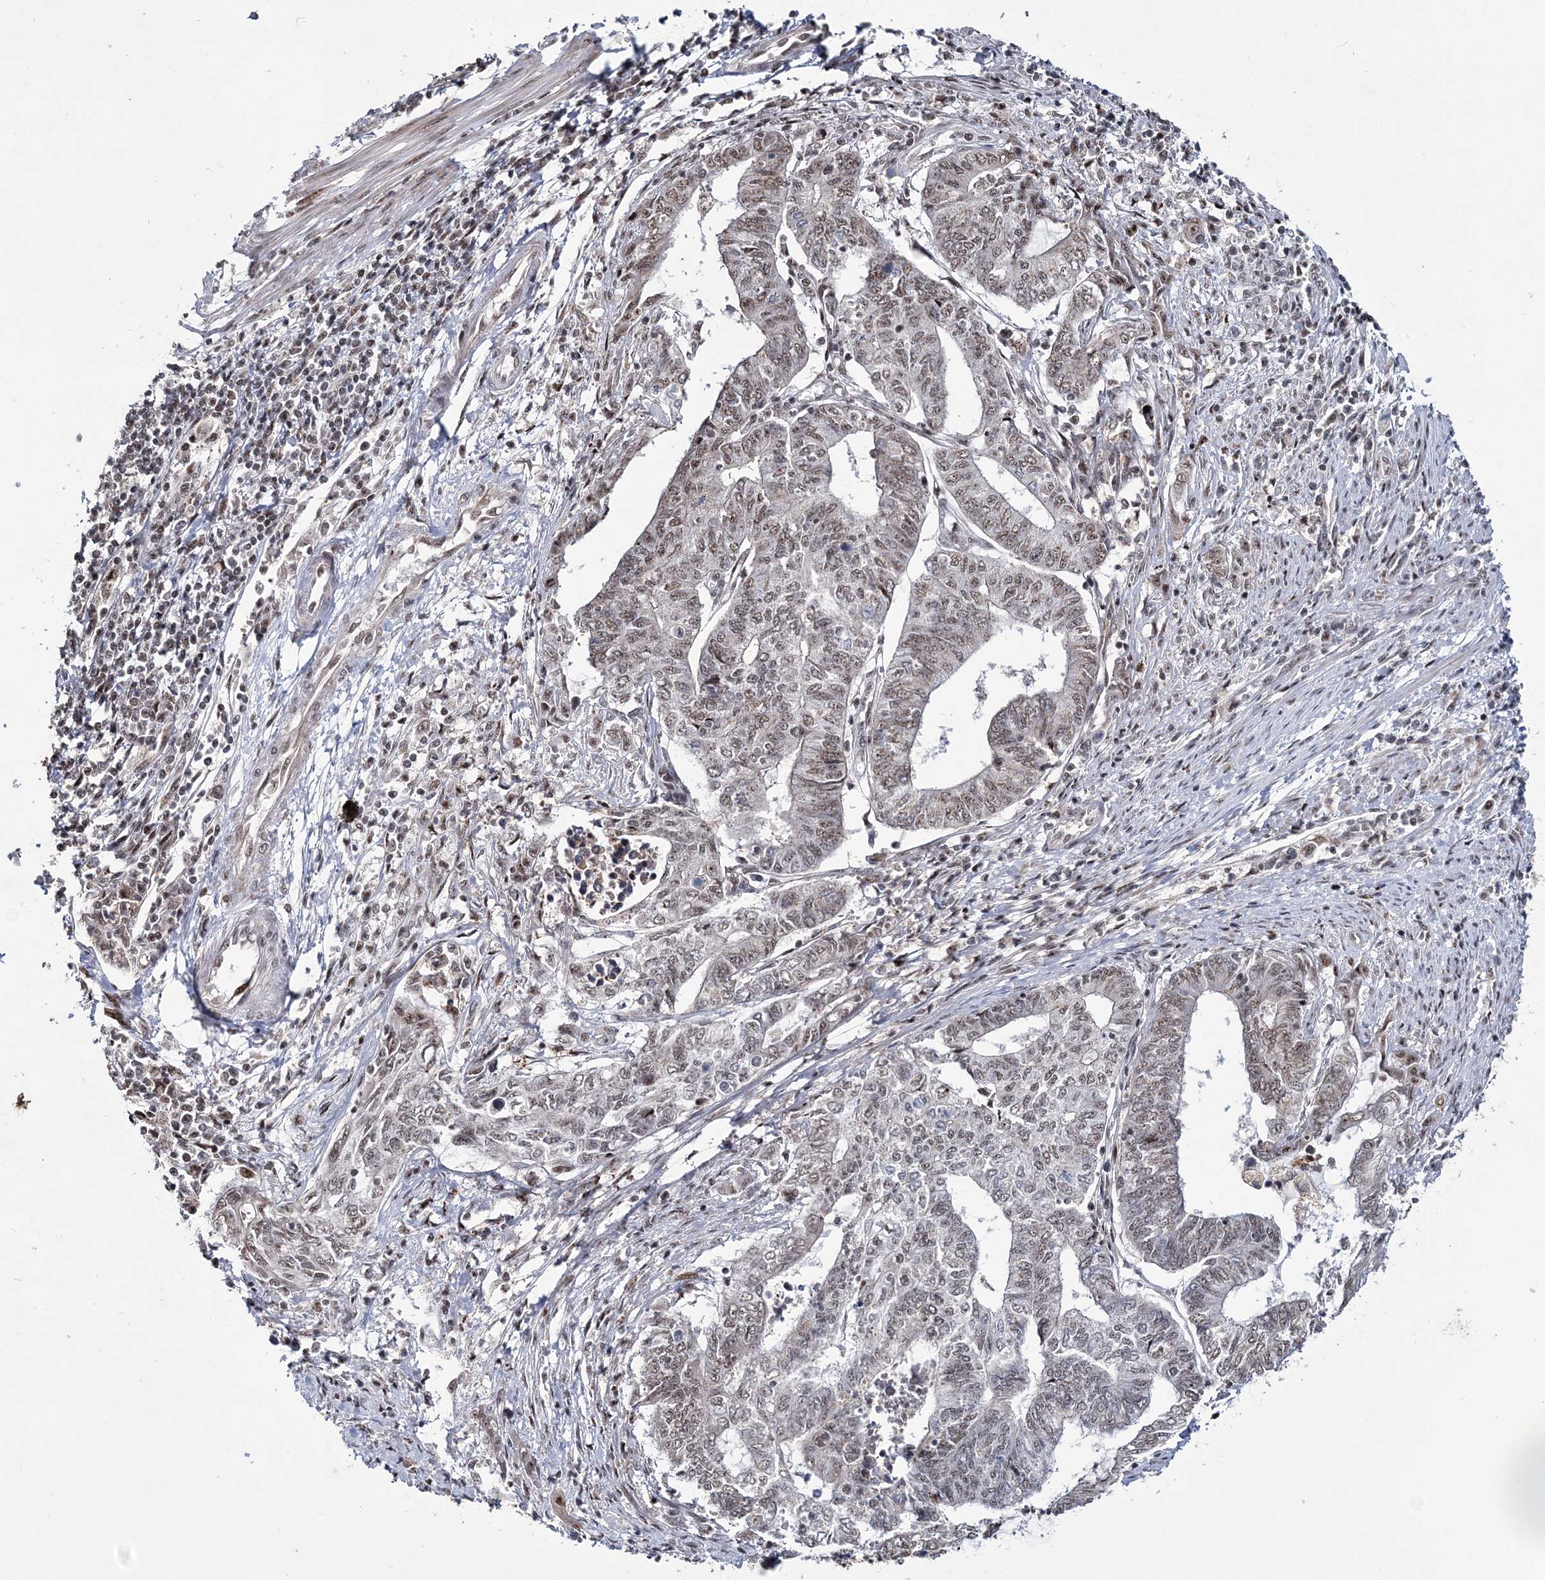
{"staining": {"intensity": "weak", "quantity": "<25%", "location": "nuclear"}, "tissue": "endometrial cancer", "cell_type": "Tumor cells", "image_type": "cancer", "snomed": [{"axis": "morphology", "description": "Adenocarcinoma, NOS"}, {"axis": "topography", "description": "Uterus"}, {"axis": "topography", "description": "Endometrium"}], "caption": "The image demonstrates no staining of tumor cells in endometrial adenocarcinoma. Brightfield microscopy of IHC stained with DAB (brown) and hematoxylin (blue), captured at high magnification.", "gene": "TATDN2", "patient": {"sex": "female", "age": 70}}